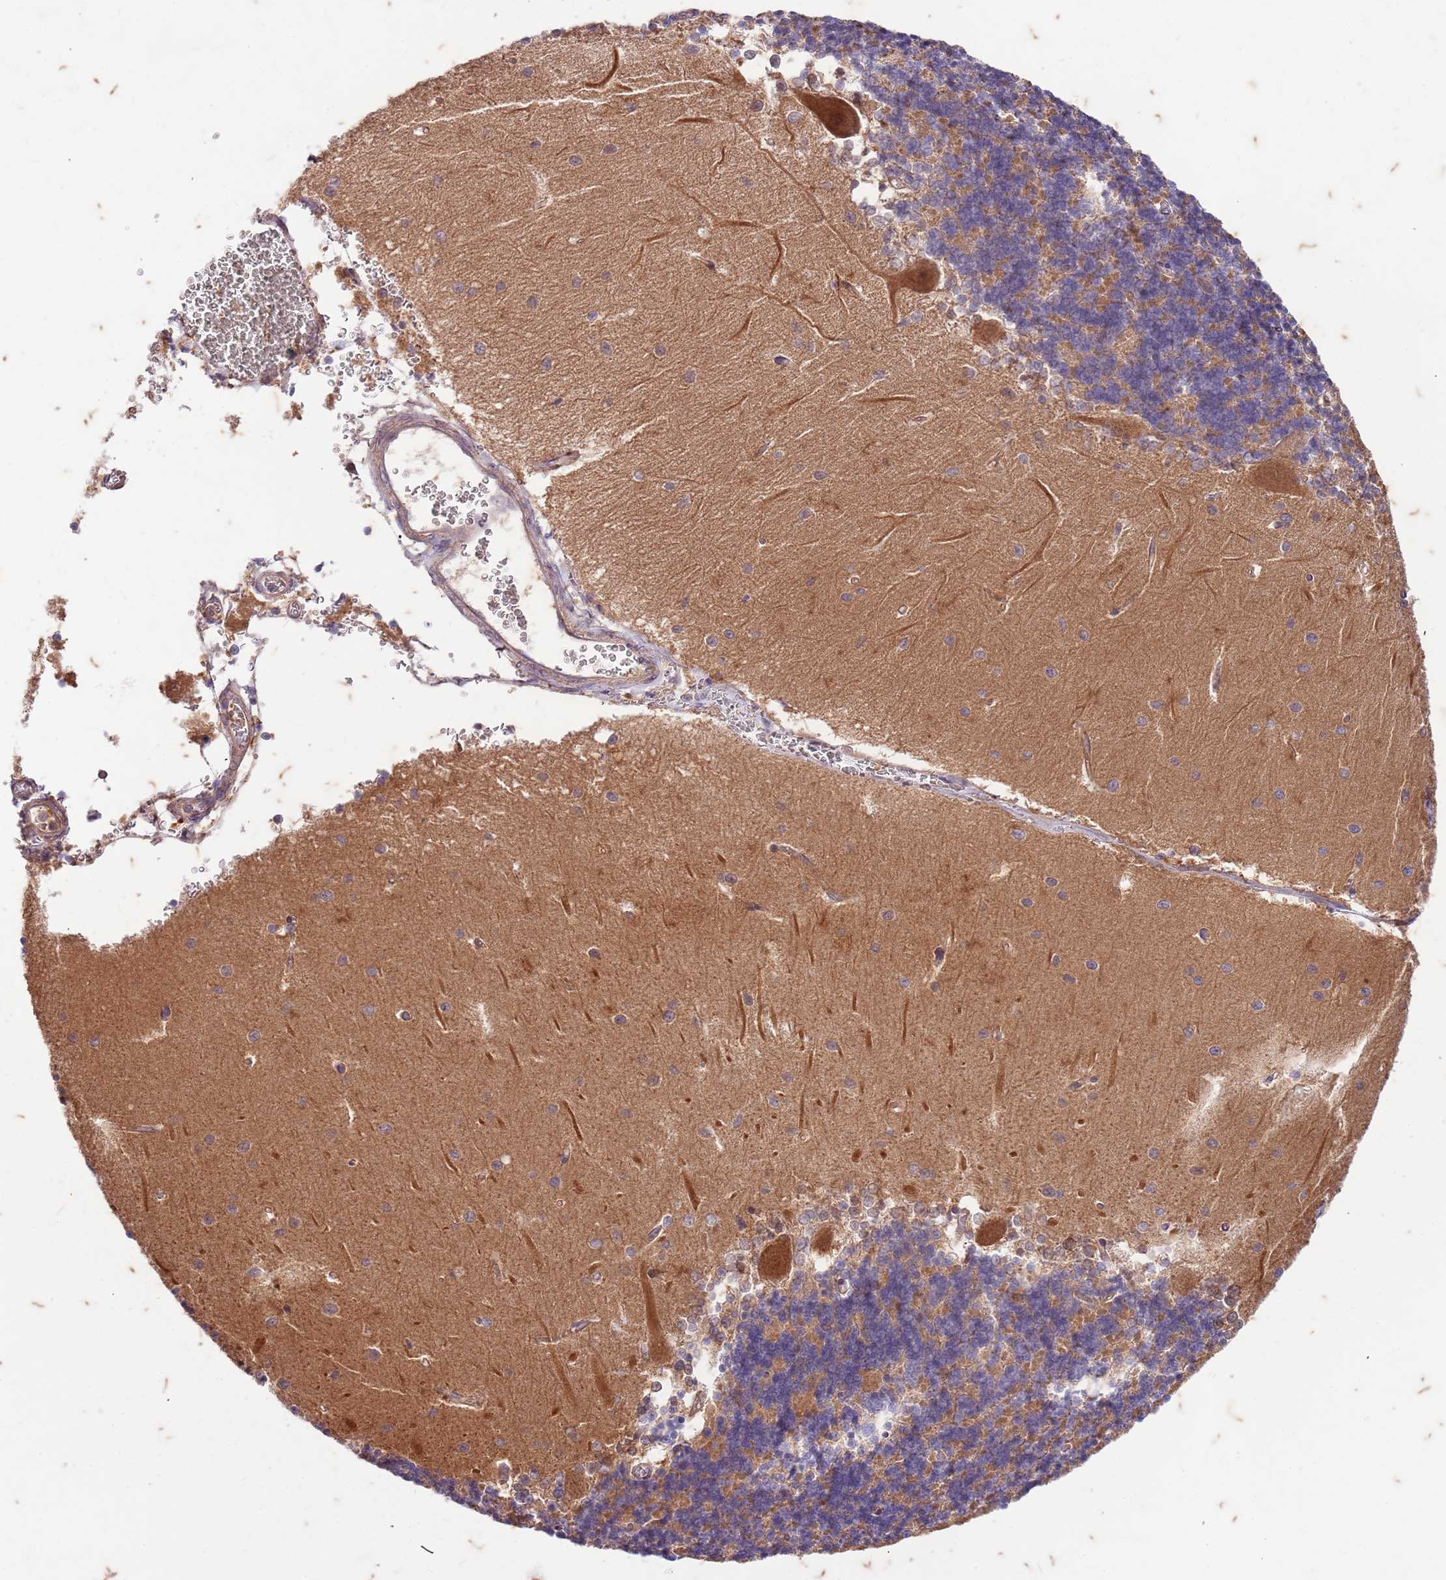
{"staining": {"intensity": "weak", "quantity": ">75%", "location": "cytoplasmic/membranous"}, "tissue": "cerebellum", "cell_type": "Cells in granular layer", "image_type": "normal", "snomed": [{"axis": "morphology", "description": "Normal tissue, NOS"}, {"axis": "topography", "description": "Cerebellum"}], "caption": "Cerebellum stained for a protein exhibits weak cytoplasmic/membranous positivity in cells in granular layer. The staining is performed using DAB brown chromogen to label protein expression. The nuclei are counter-stained blue using hematoxylin.", "gene": "RAPGEF3", "patient": {"sex": "male", "age": 37}}